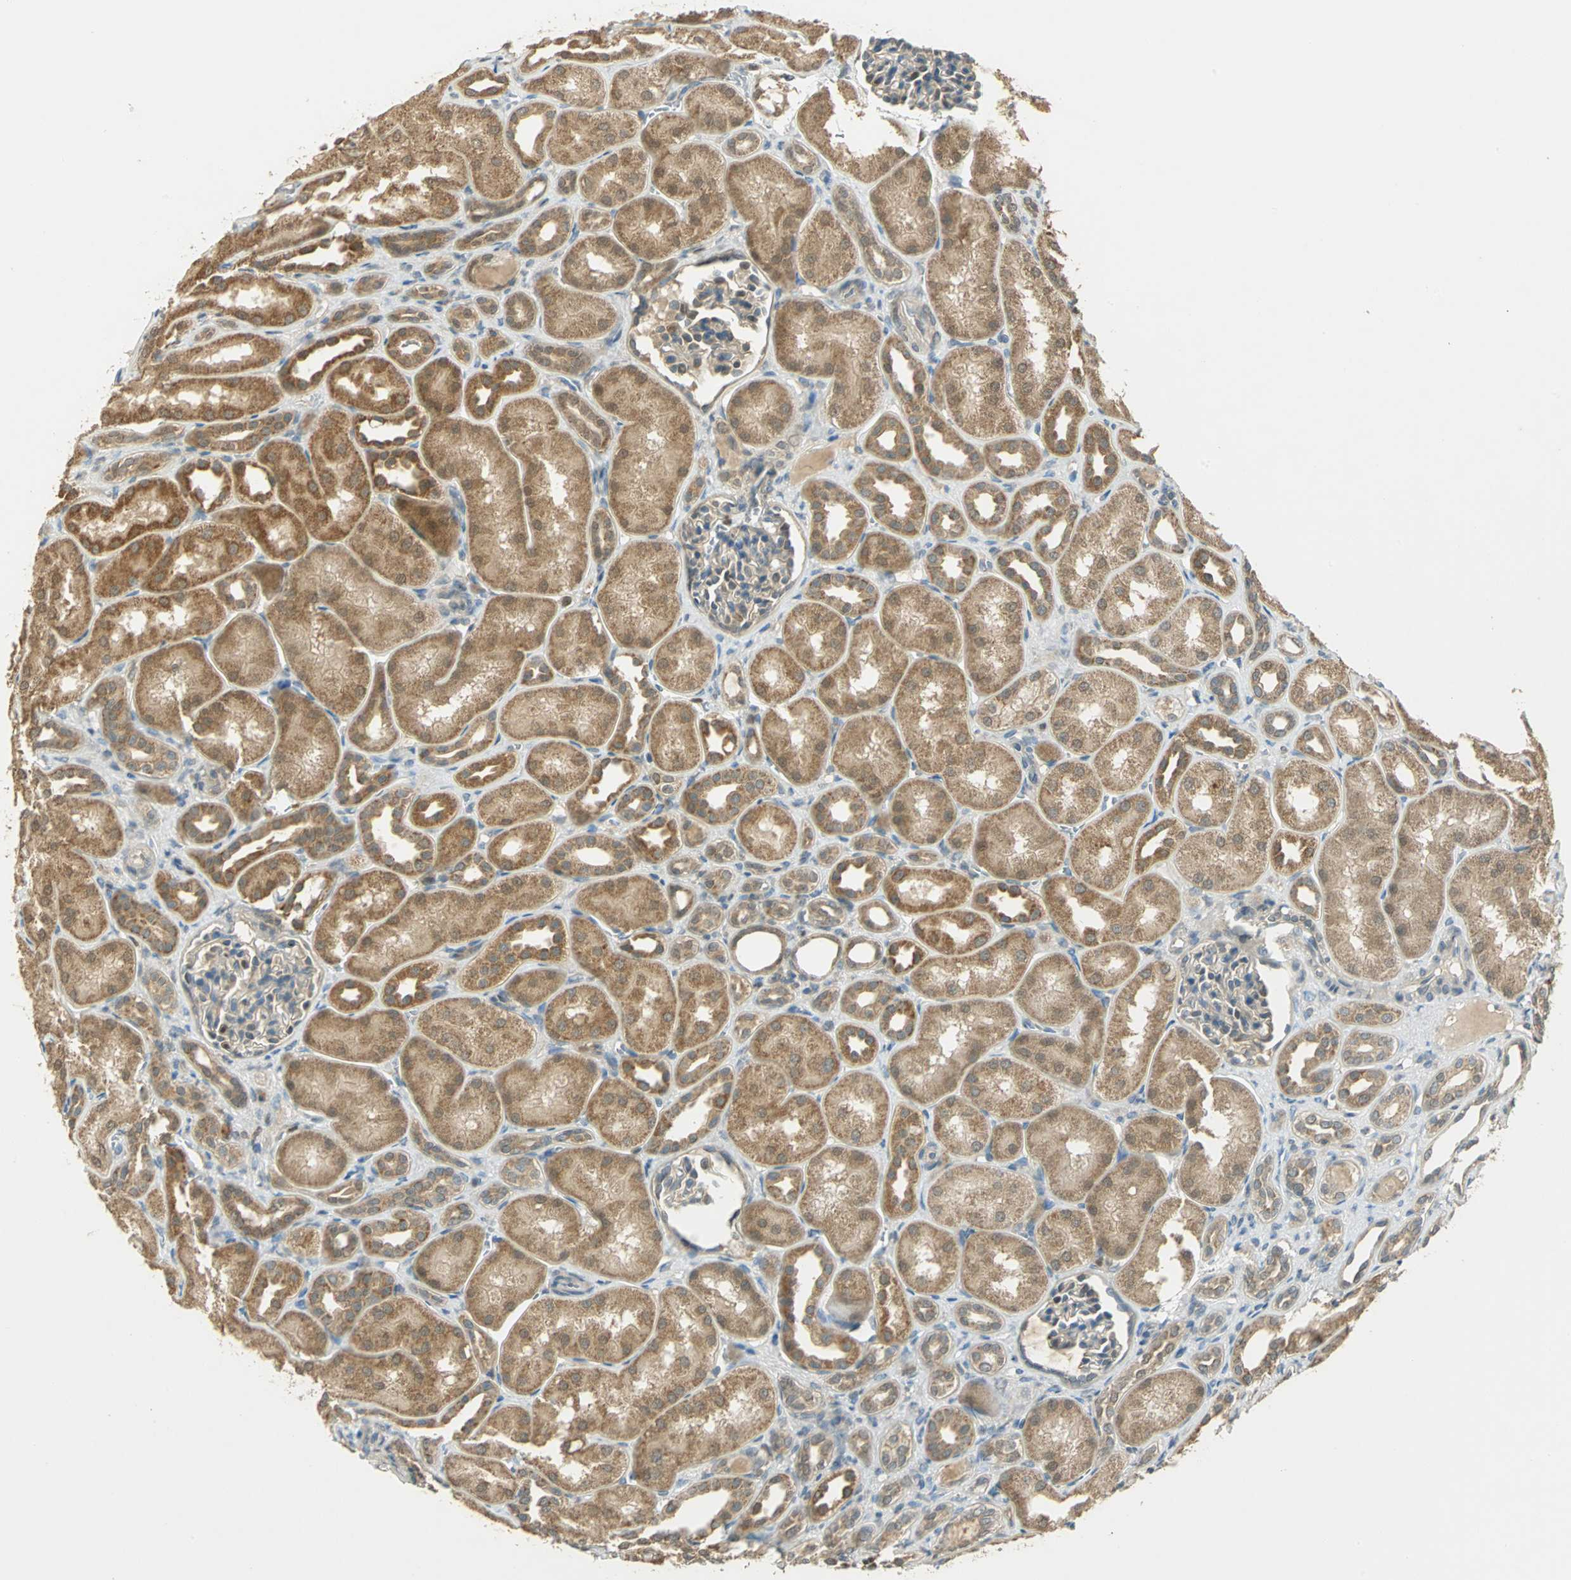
{"staining": {"intensity": "weak", "quantity": "<25%", "location": "cytoplasmic/membranous"}, "tissue": "kidney", "cell_type": "Cells in glomeruli", "image_type": "normal", "snomed": [{"axis": "morphology", "description": "Normal tissue, NOS"}, {"axis": "topography", "description": "Kidney"}], "caption": "IHC histopathology image of unremarkable human kidney stained for a protein (brown), which exhibits no staining in cells in glomeruli. (DAB immunohistochemistry with hematoxylin counter stain).", "gene": "BIRC2", "patient": {"sex": "male", "age": 7}}